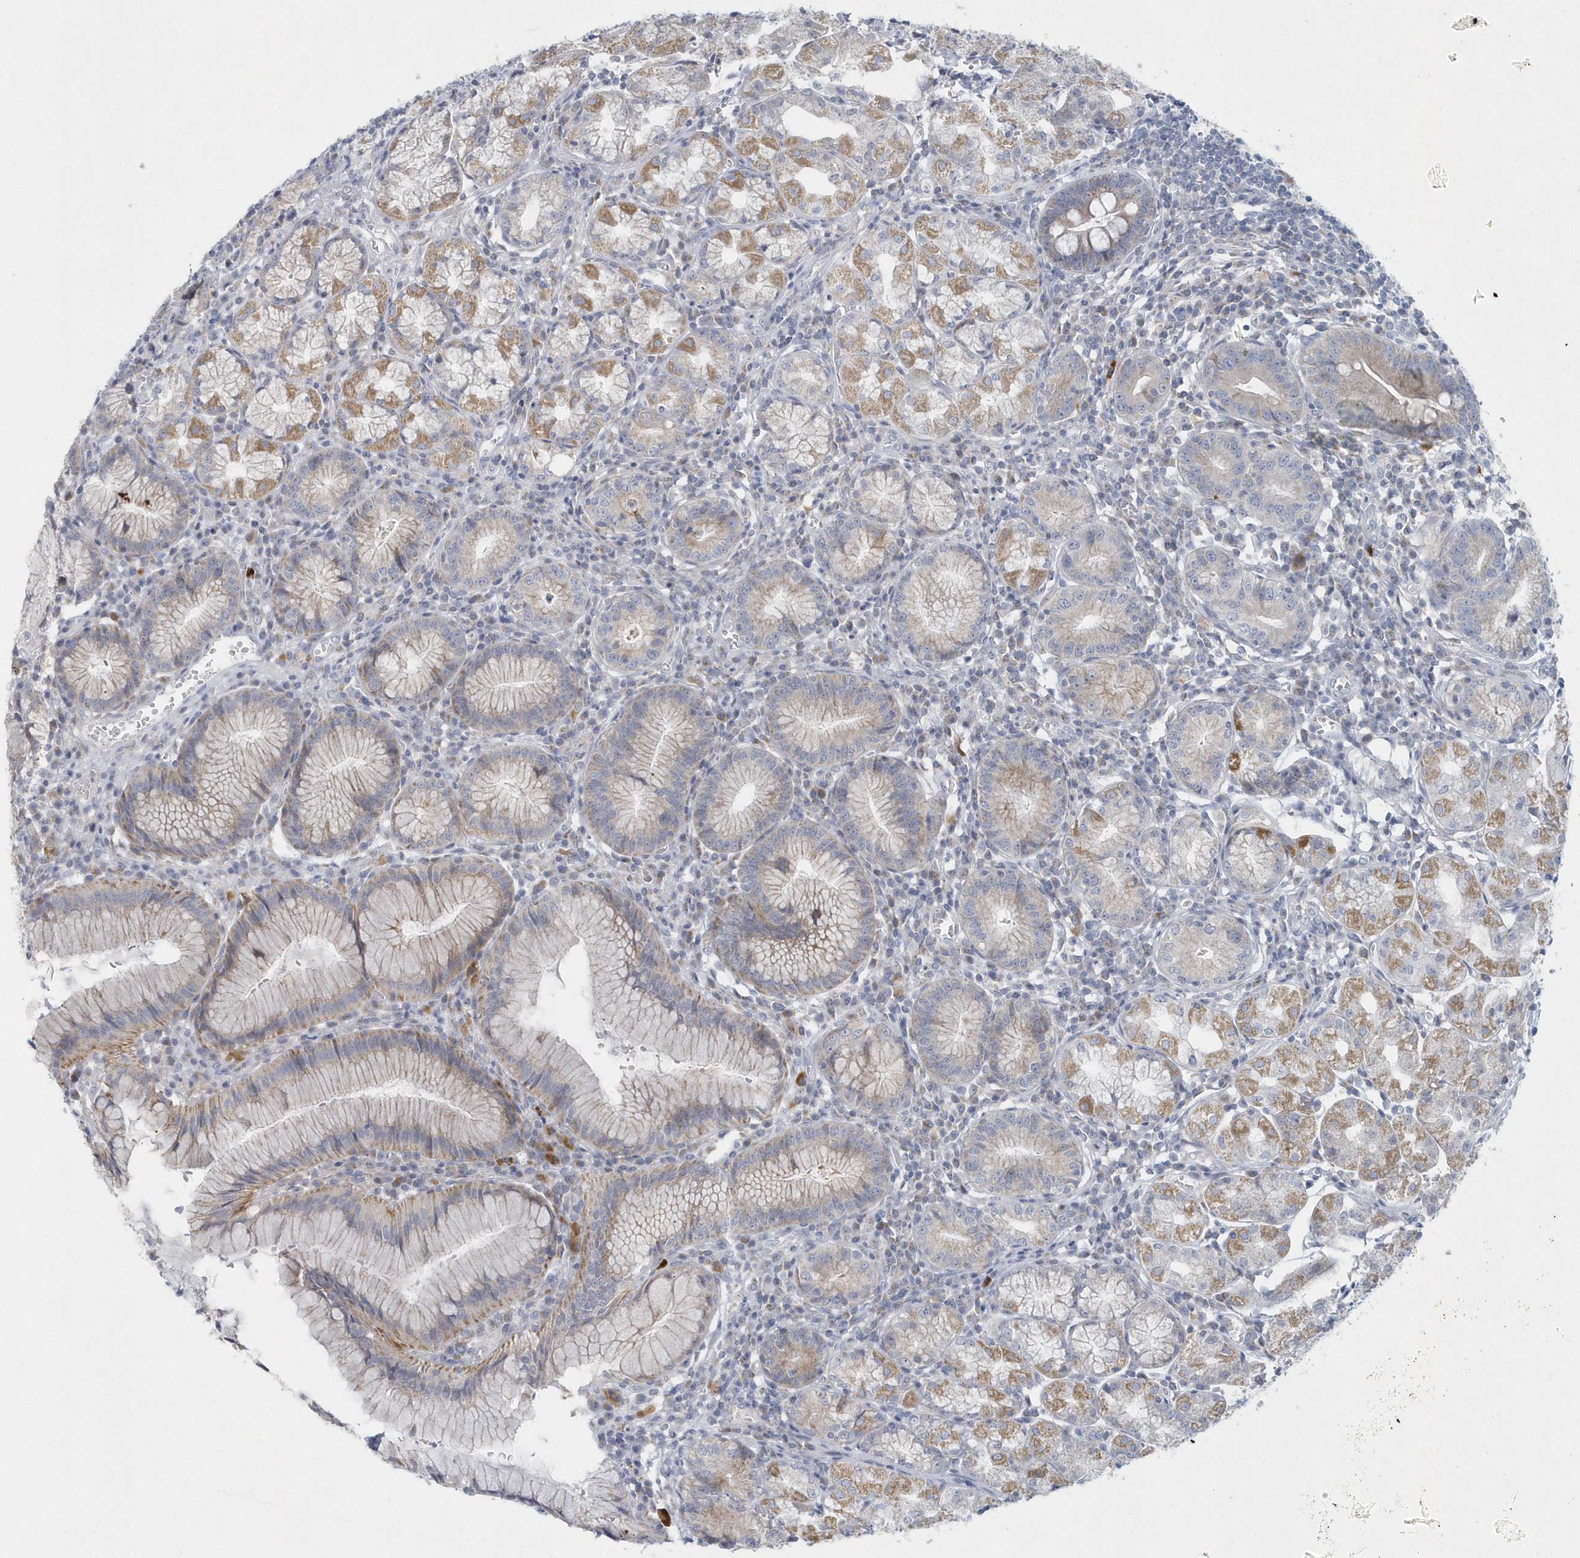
{"staining": {"intensity": "weak", "quantity": "<25%", "location": "cytoplasmic/membranous"}, "tissue": "stomach", "cell_type": "Glandular cells", "image_type": "normal", "snomed": [{"axis": "morphology", "description": "Normal tissue, NOS"}, {"axis": "topography", "description": "Stomach"}], "caption": "IHC photomicrograph of benign stomach stained for a protein (brown), which exhibits no expression in glandular cells. The staining is performed using DAB brown chromogen with nuclei counter-stained in using hematoxylin.", "gene": "NIPAL1", "patient": {"sex": "male", "age": 55}}